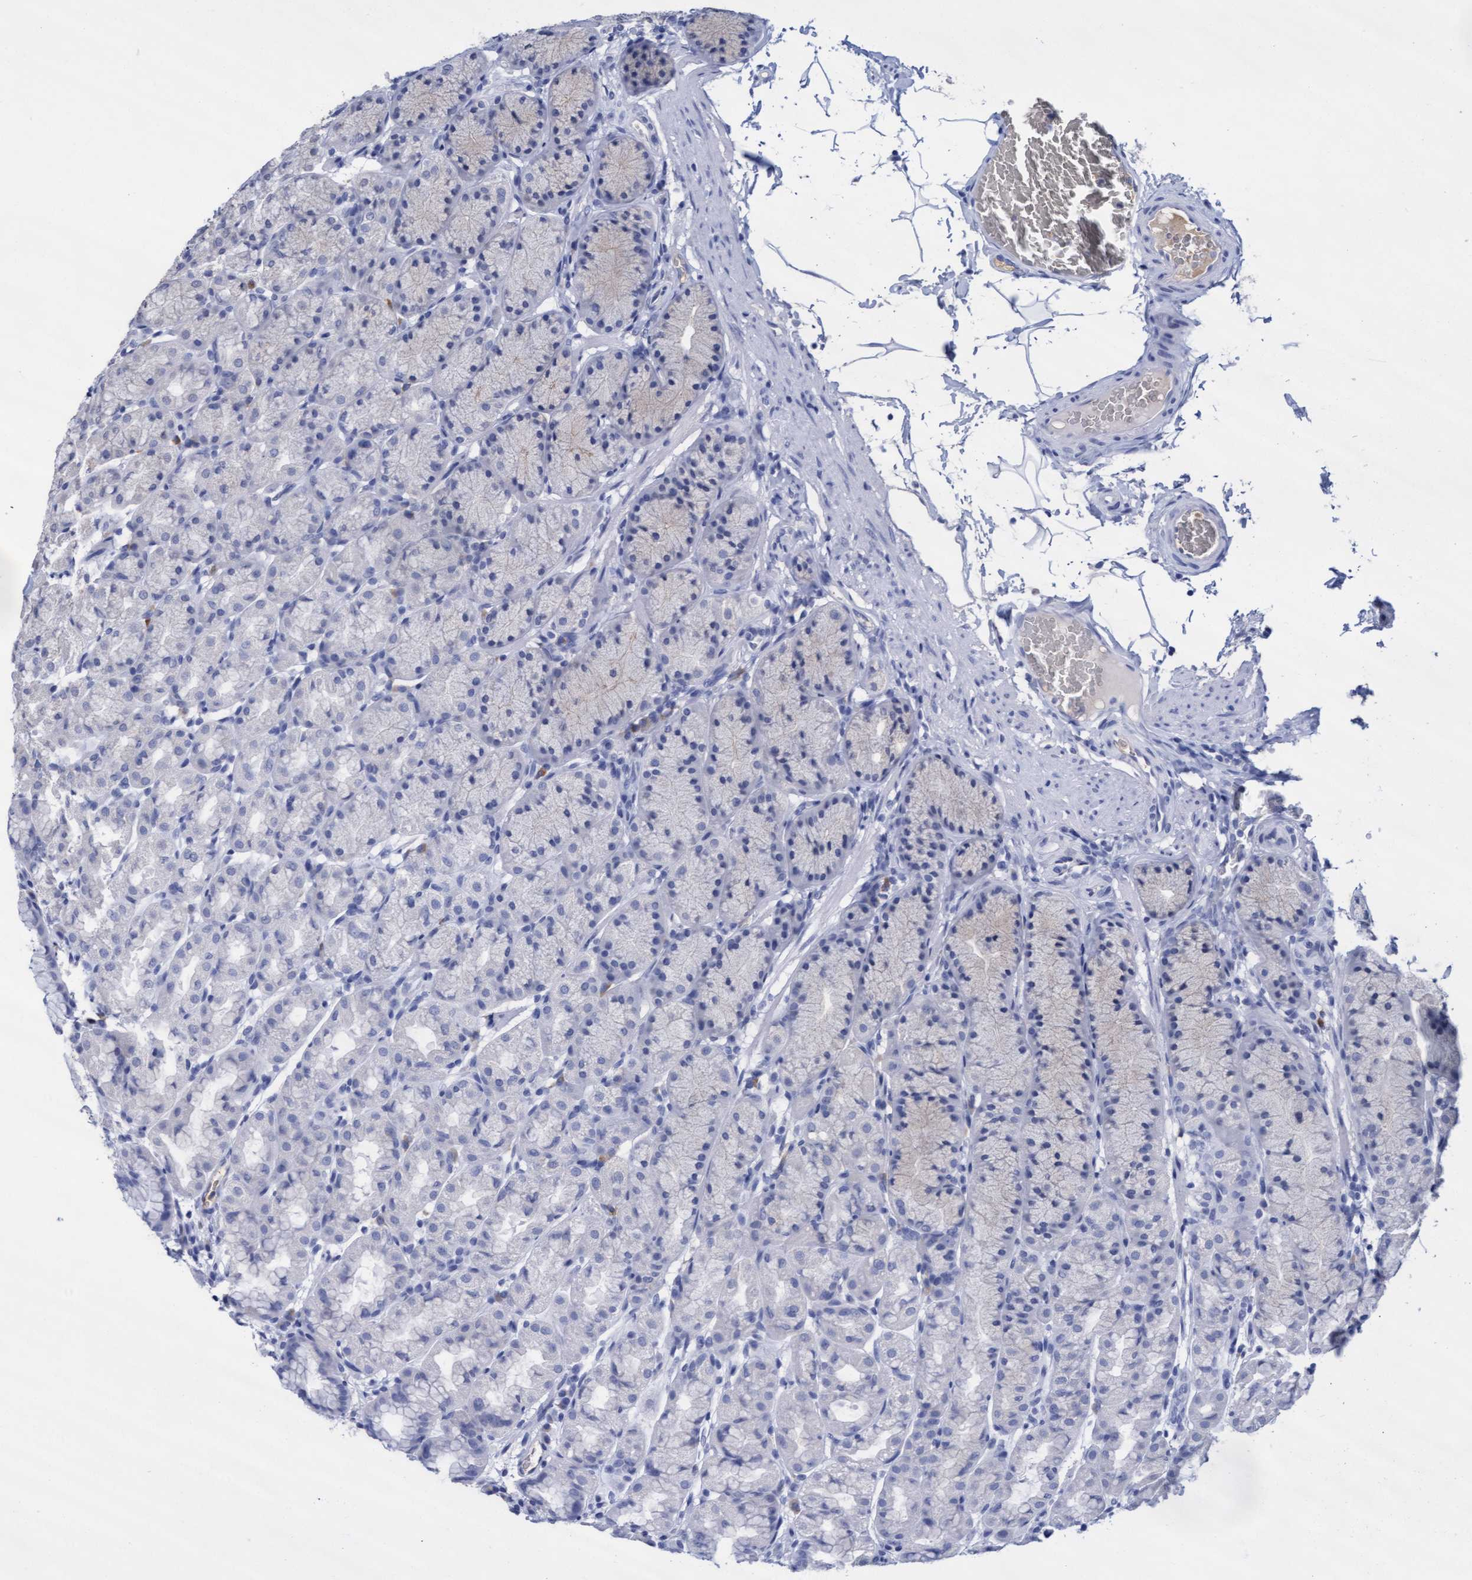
{"staining": {"intensity": "weak", "quantity": "<25%", "location": "cytoplasmic/membranous"}, "tissue": "stomach", "cell_type": "Glandular cells", "image_type": "normal", "snomed": [{"axis": "morphology", "description": "Normal tissue, NOS"}, {"axis": "topography", "description": "Stomach"}], "caption": "High power microscopy micrograph of an IHC micrograph of benign stomach, revealing no significant positivity in glandular cells. (IHC, brightfield microscopy, high magnification).", "gene": "GPR39", "patient": {"sex": "male", "age": 42}}